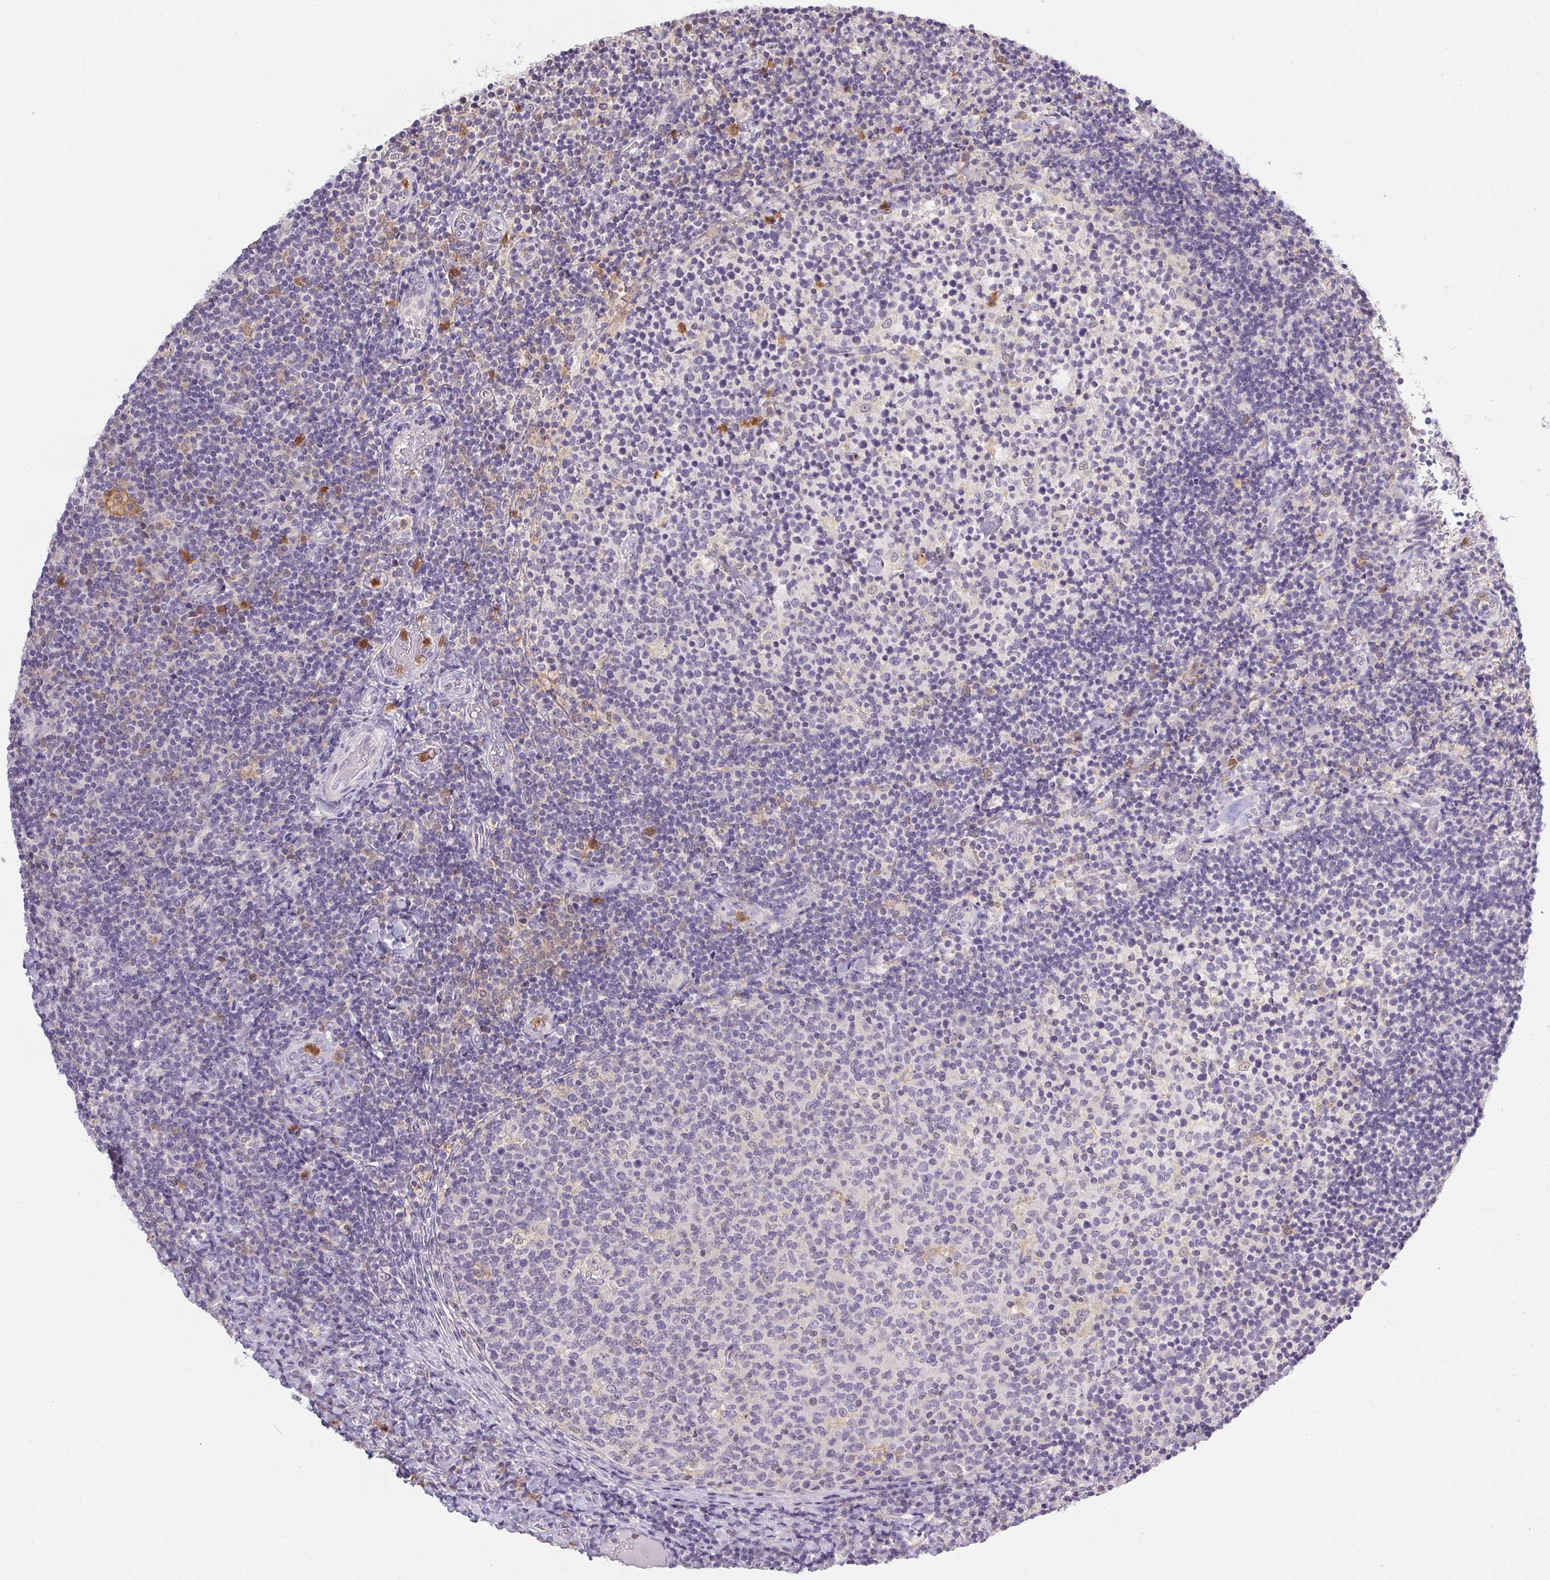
{"staining": {"intensity": "negative", "quantity": "none", "location": "none"}, "tissue": "tonsil", "cell_type": "Germinal center cells", "image_type": "normal", "snomed": [{"axis": "morphology", "description": "Normal tissue, NOS"}, {"axis": "topography", "description": "Tonsil"}], "caption": "Immunohistochemical staining of normal tonsil displays no significant positivity in germinal center cells. The staining was performed using DAB to visualize the protein expression in brown, while the nuclei were stained in blue with hematoxylin (Magnification: 20x).", "gene": "DNAJC5G", "patient": {"sex": "female", "age": 10}}